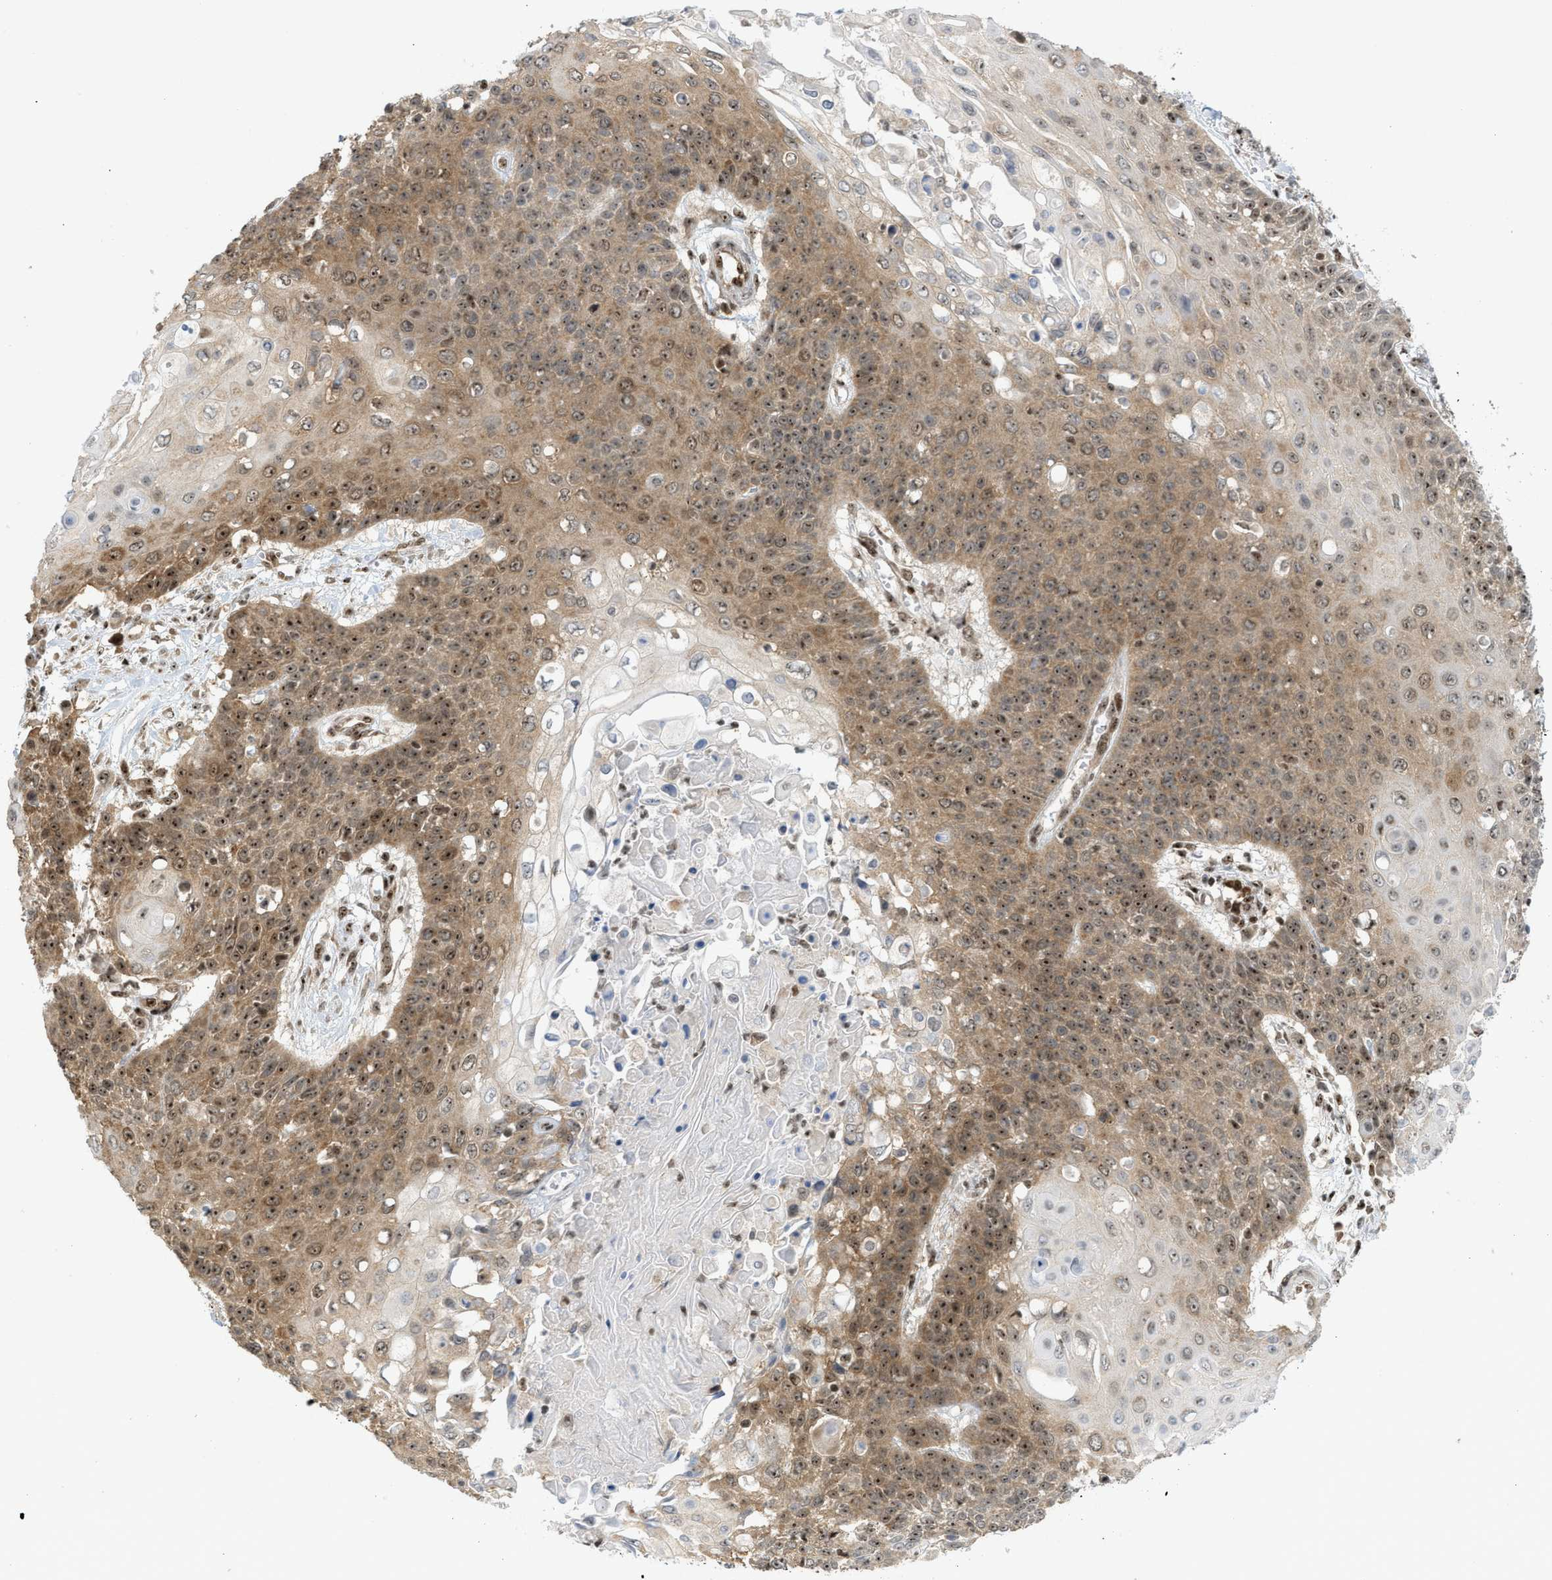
{"staining": {"intensity": "moderate", "quantity": "25%-75%", "location": "cytoplasmic/membranous,nuclear"}, "tissue": "cervical cancer", "cell_type": "Tumor cells", "image_type": "cancer", "snomed": [{"axis": "morphology", "description": "Squamous cell carcinoma, NOS"}, {"axis": "topography", "description": "Cervix"}], "caption": "Immunohistochemistry (IHC) (DAB (3,3'-diaminobenzidine)) staining of human squamous cell carcinoma (cervical) reveals moderate cytoplasmic/membranous and nuclear protein expression in approximately 25%-75% of tumor cells.", "gene": "ZNF22", "patient": {"sex": "female", "age": 39}}